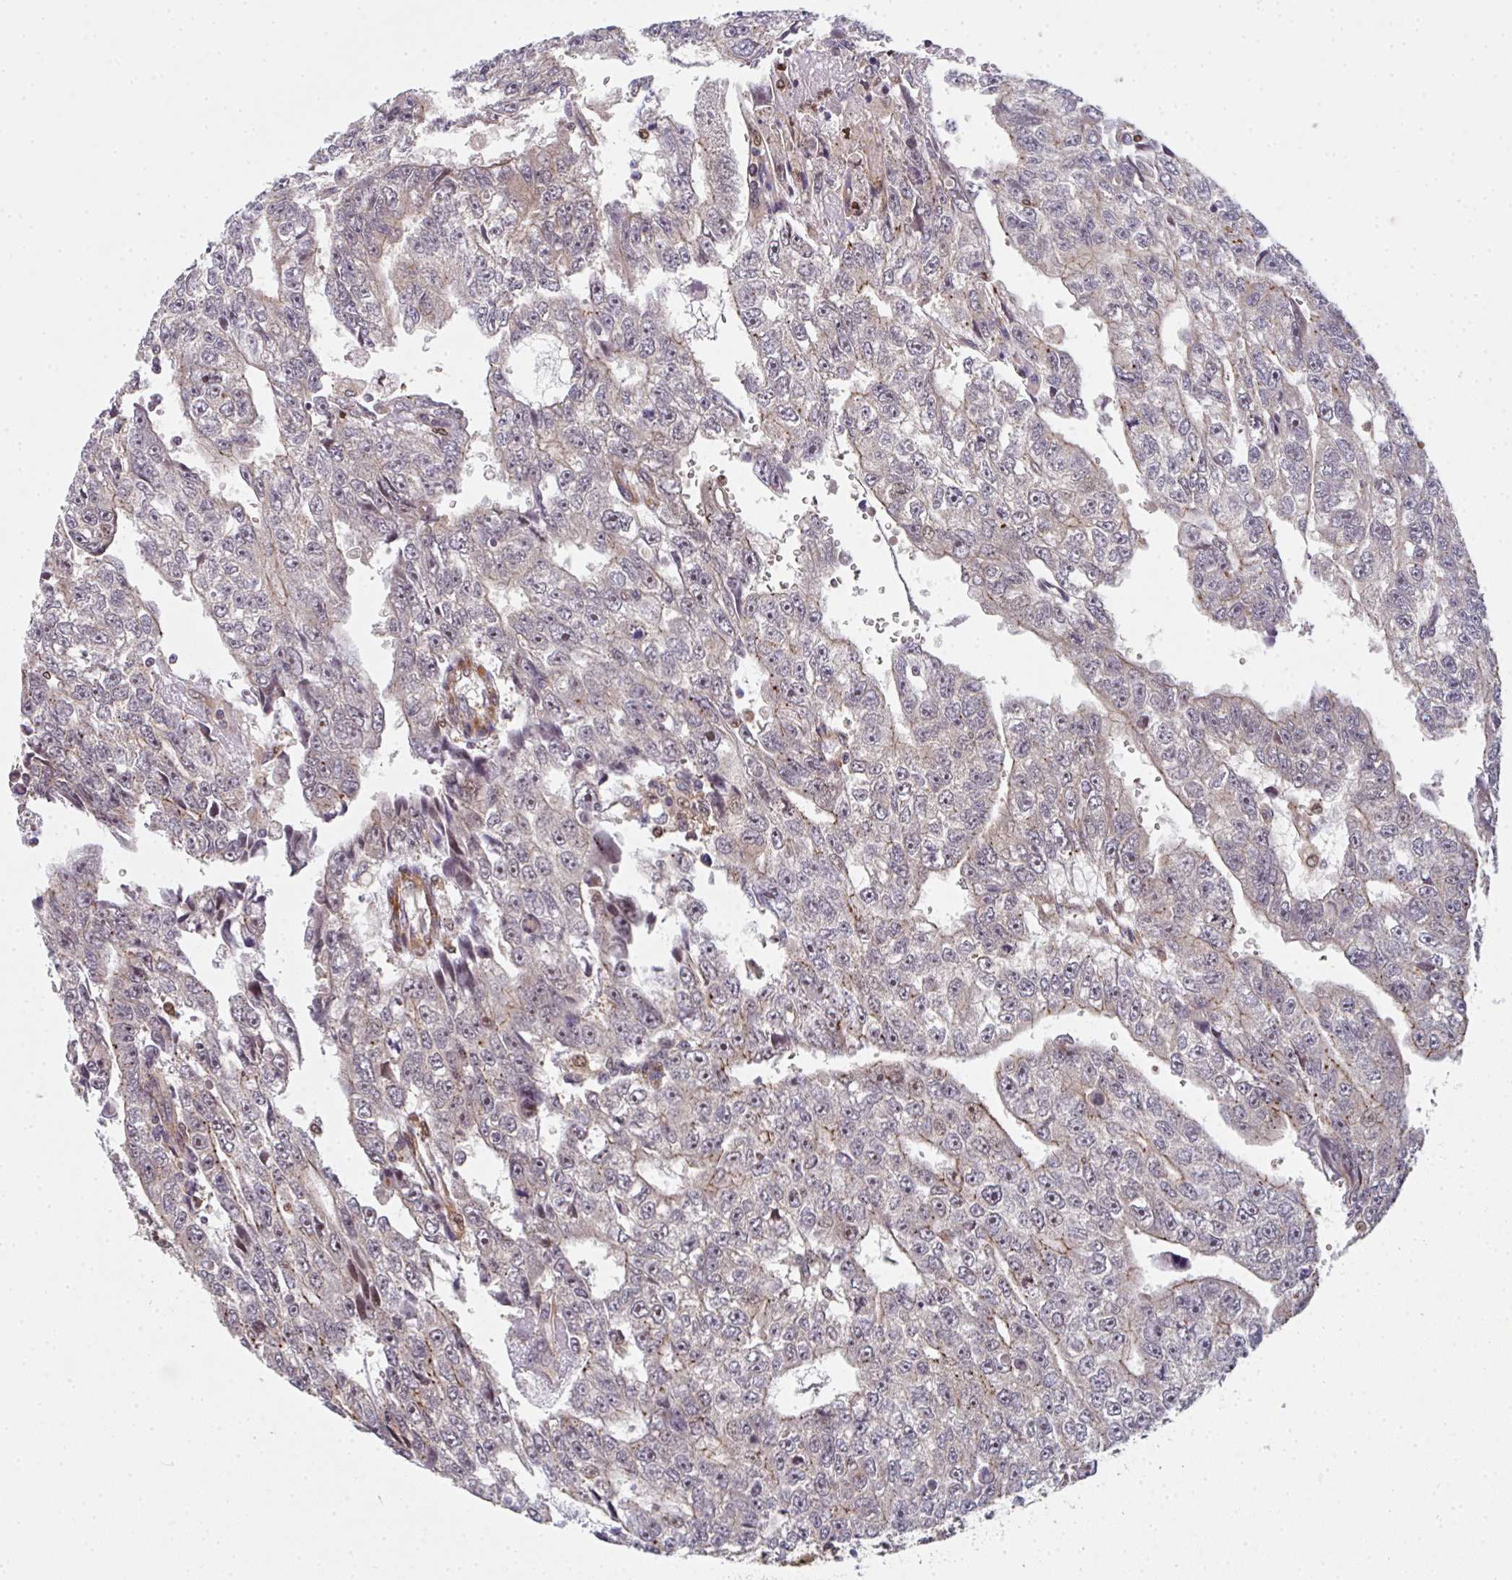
{"staining": {"intensity": "weak", "quantity": "25%-75%", "location": "cytoplasmic/membranous,nuclear"}, "tissue": "testis cancer", "cell_type": "Tumor cells", "image_type": "cancer", "snomed": [{"axis": "morphology", "description": "Carcinoma, Embryonal, NOS"}, {"axis": "topography", "description": "Testis"}], "caption": "DAB immunohistochemical staining of testis cancer reveals weak cytoplasmic/membranous and nuclear protein expression in about 25%-75% of tumor cells.", "gene": "SIMC1", "patient": {"sex": "male", "age": 20}}